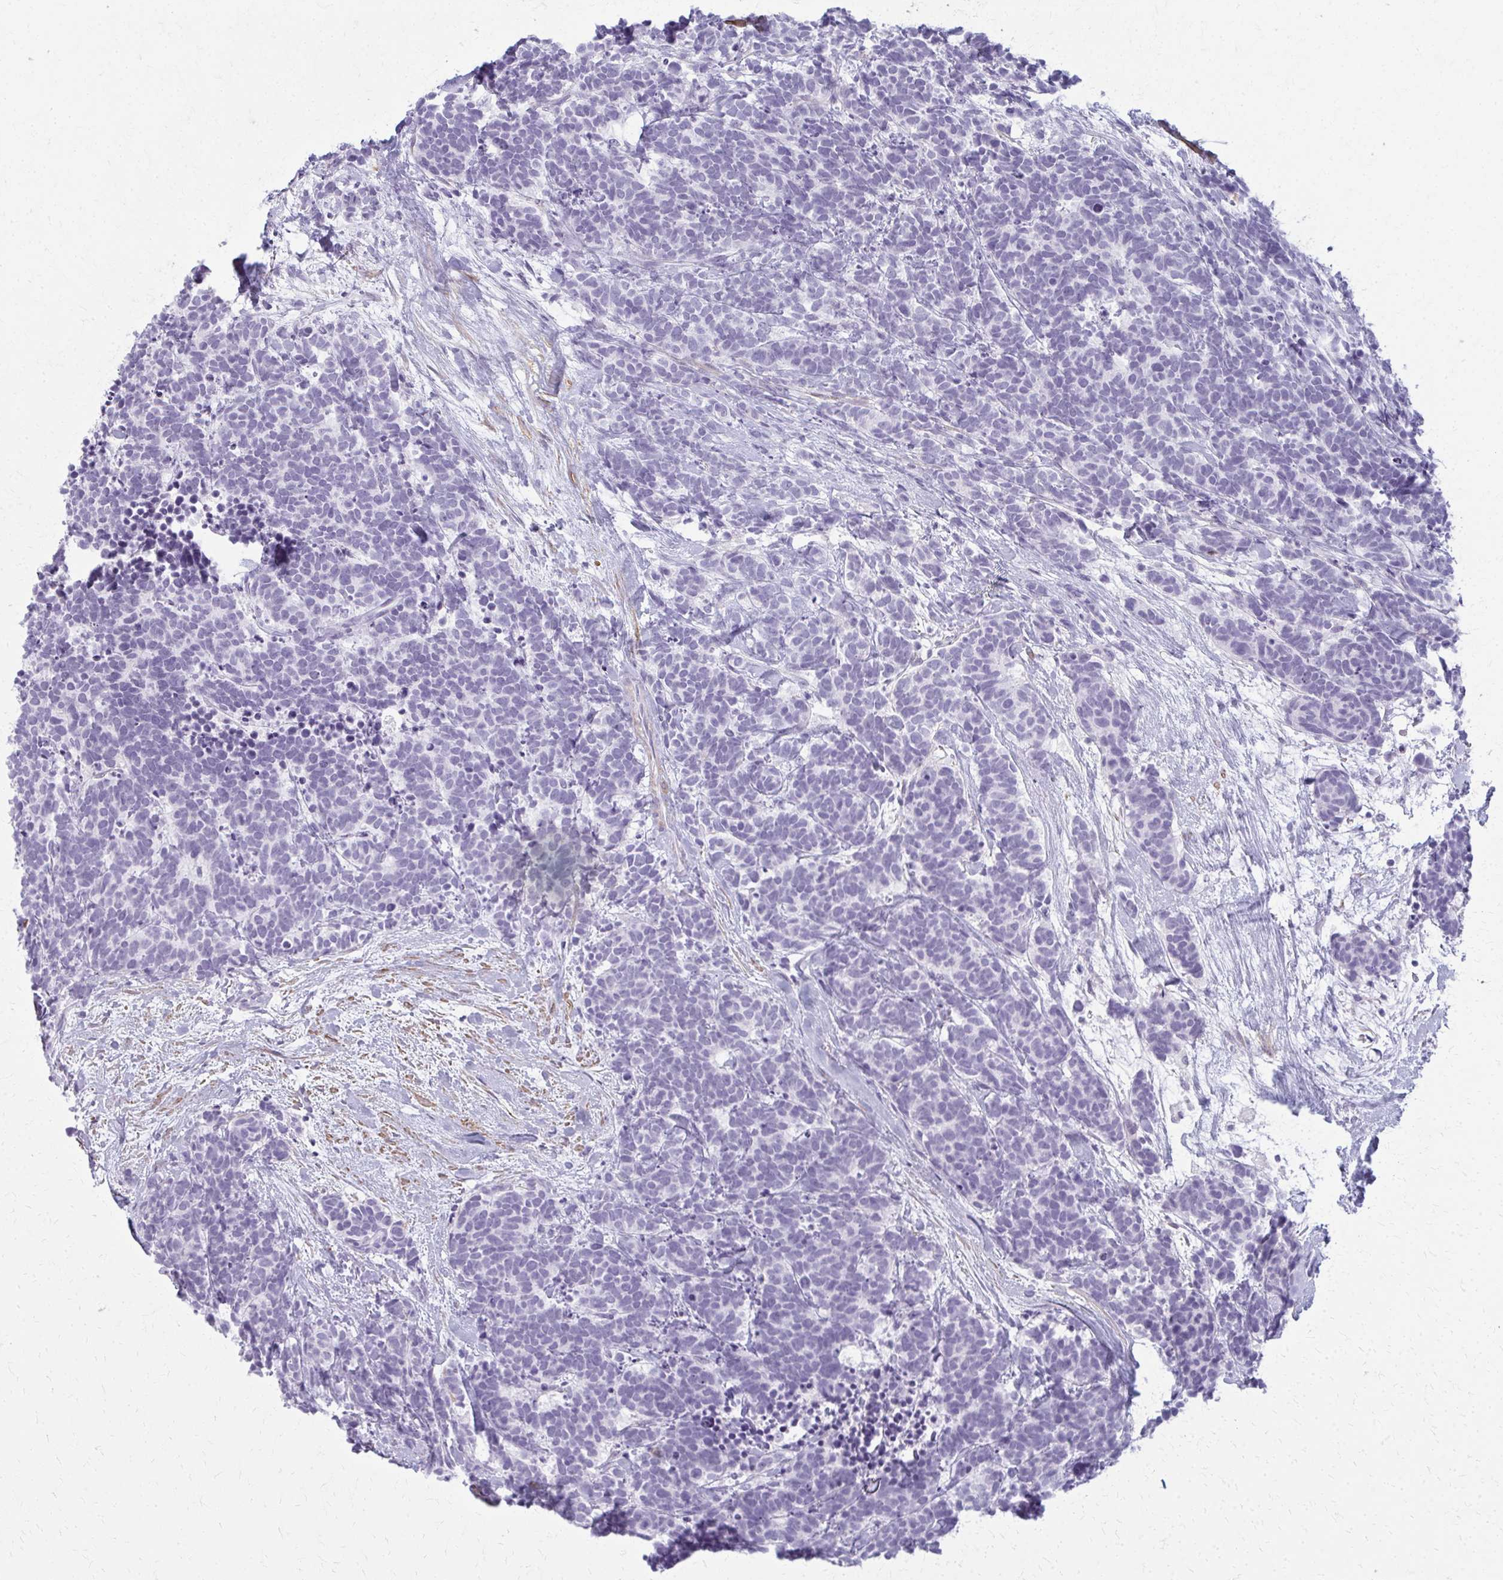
{"staining": {"intensity": "negative", "quantity": "none", "location": "none"}, "tissue": "carcinoid", "cell_type": "Tumor cells", "image_type": "cancer", "snomed": [{"axis": "morphology", "description": "Carcinoma, NOS"}, {"axis": "morphology", "description": "Carcinoid, malignant, NOS"}, {"axis": "topography", "description": "Prostate"}], "caption": "This is an immunohistochemistry photomicrograph of human malignant carcinoid. There is no positivity in tumor cells.", "gene": "CA3", "patient": {"sex": "male", "age": 57}}